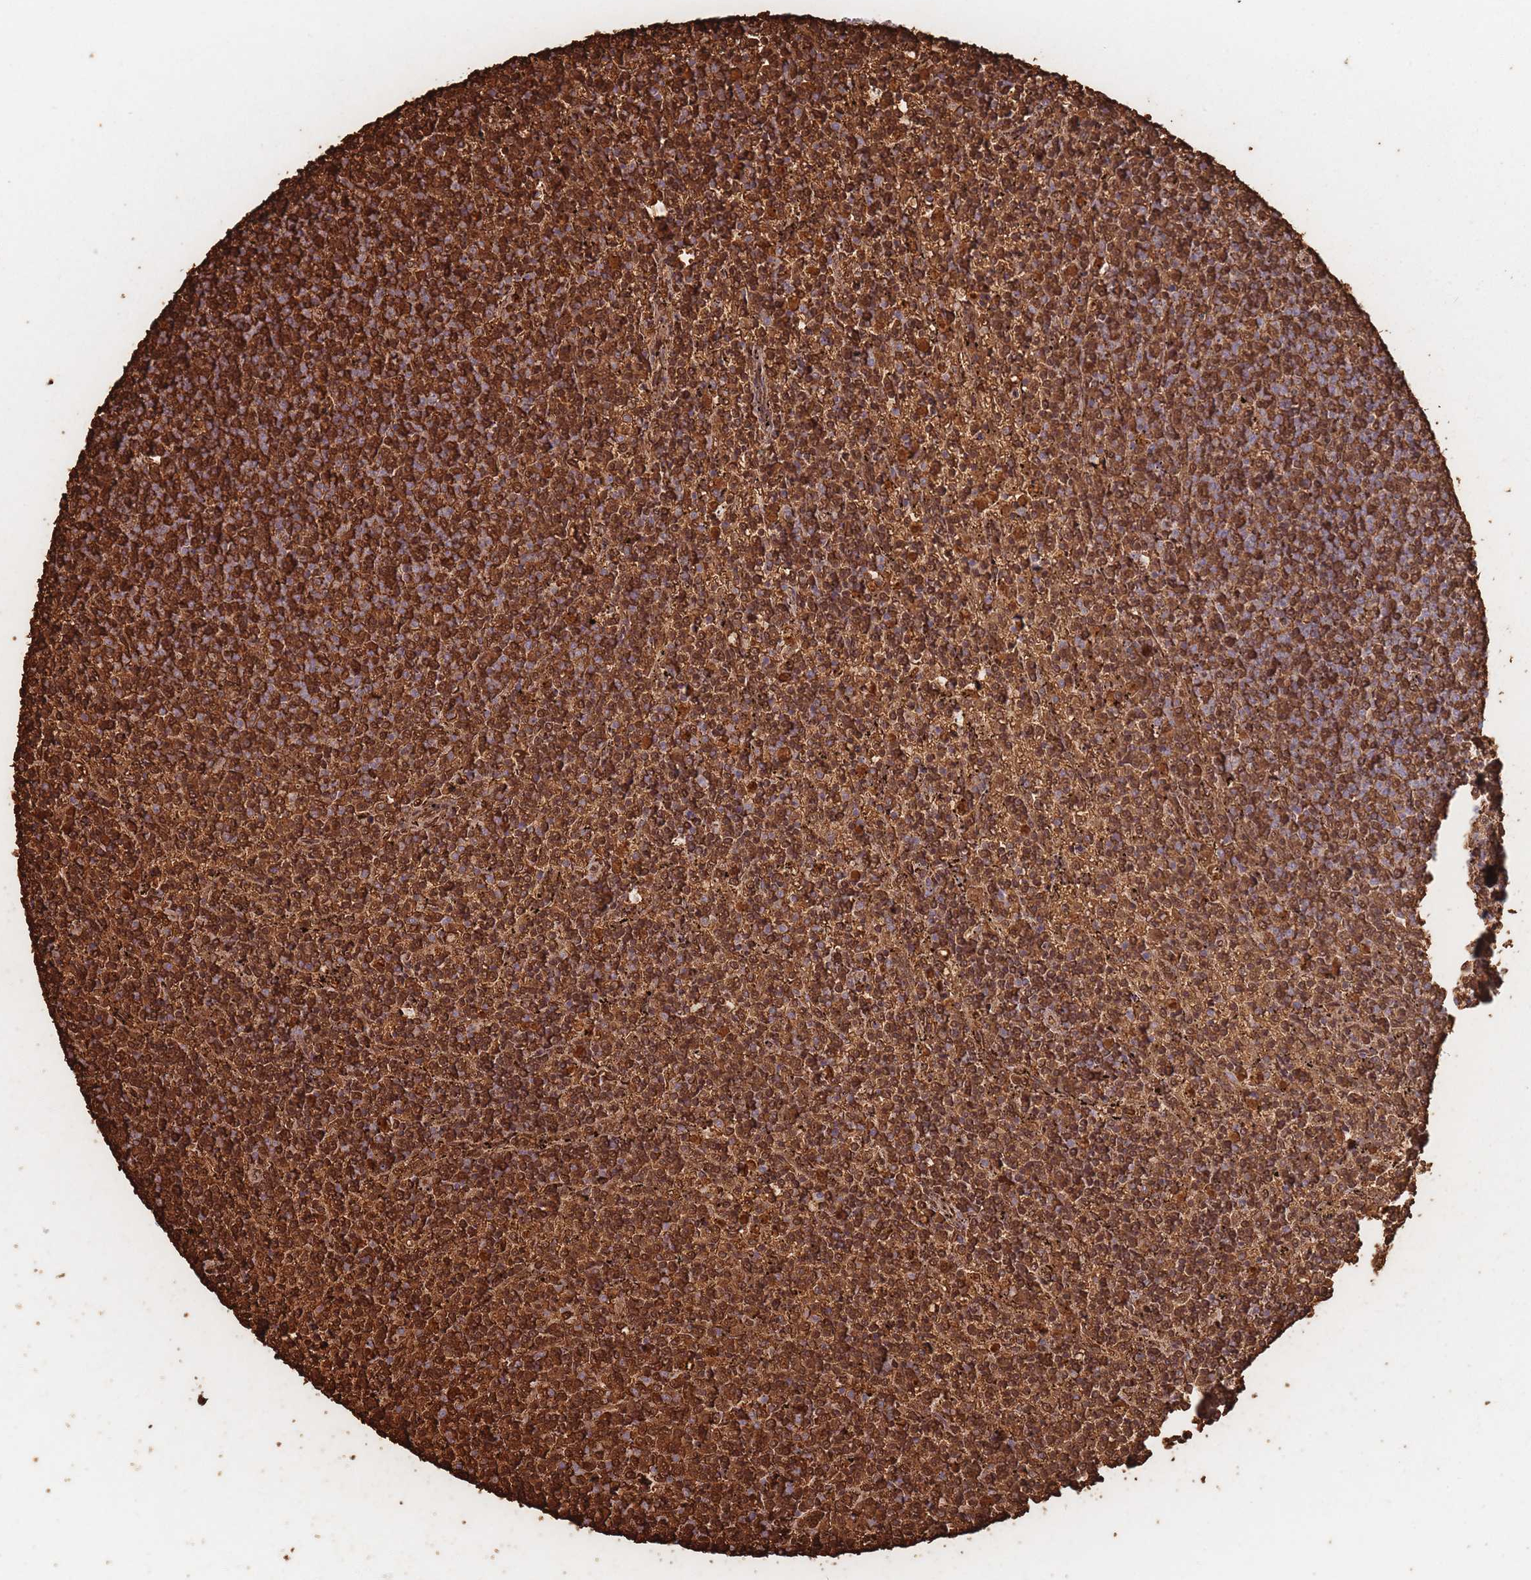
{"staining": {"intensity": "strong", "quantity": ">75%", "location": "cytoplasmic/membranous"}, "tissue": "lymphoma", "cell_type": "Tumor cells", "image_type": "cancer", "snomed": [{"axis": "morphology", "description": "Malignant lymphoma, non-Hodgkin's type, Low grade"}, {"axis": "topography", "description": "Spleen"}], "caption": "Immunohistochemical staining of low-grade malignant lymphoma, non-Hodgkin's type displays high levels of strong cytoplasmic/membranous expression in approximately >75% of tumor cells.", "gene": "SLC2A6", "patient": {"sex": "female", "age": 50}}